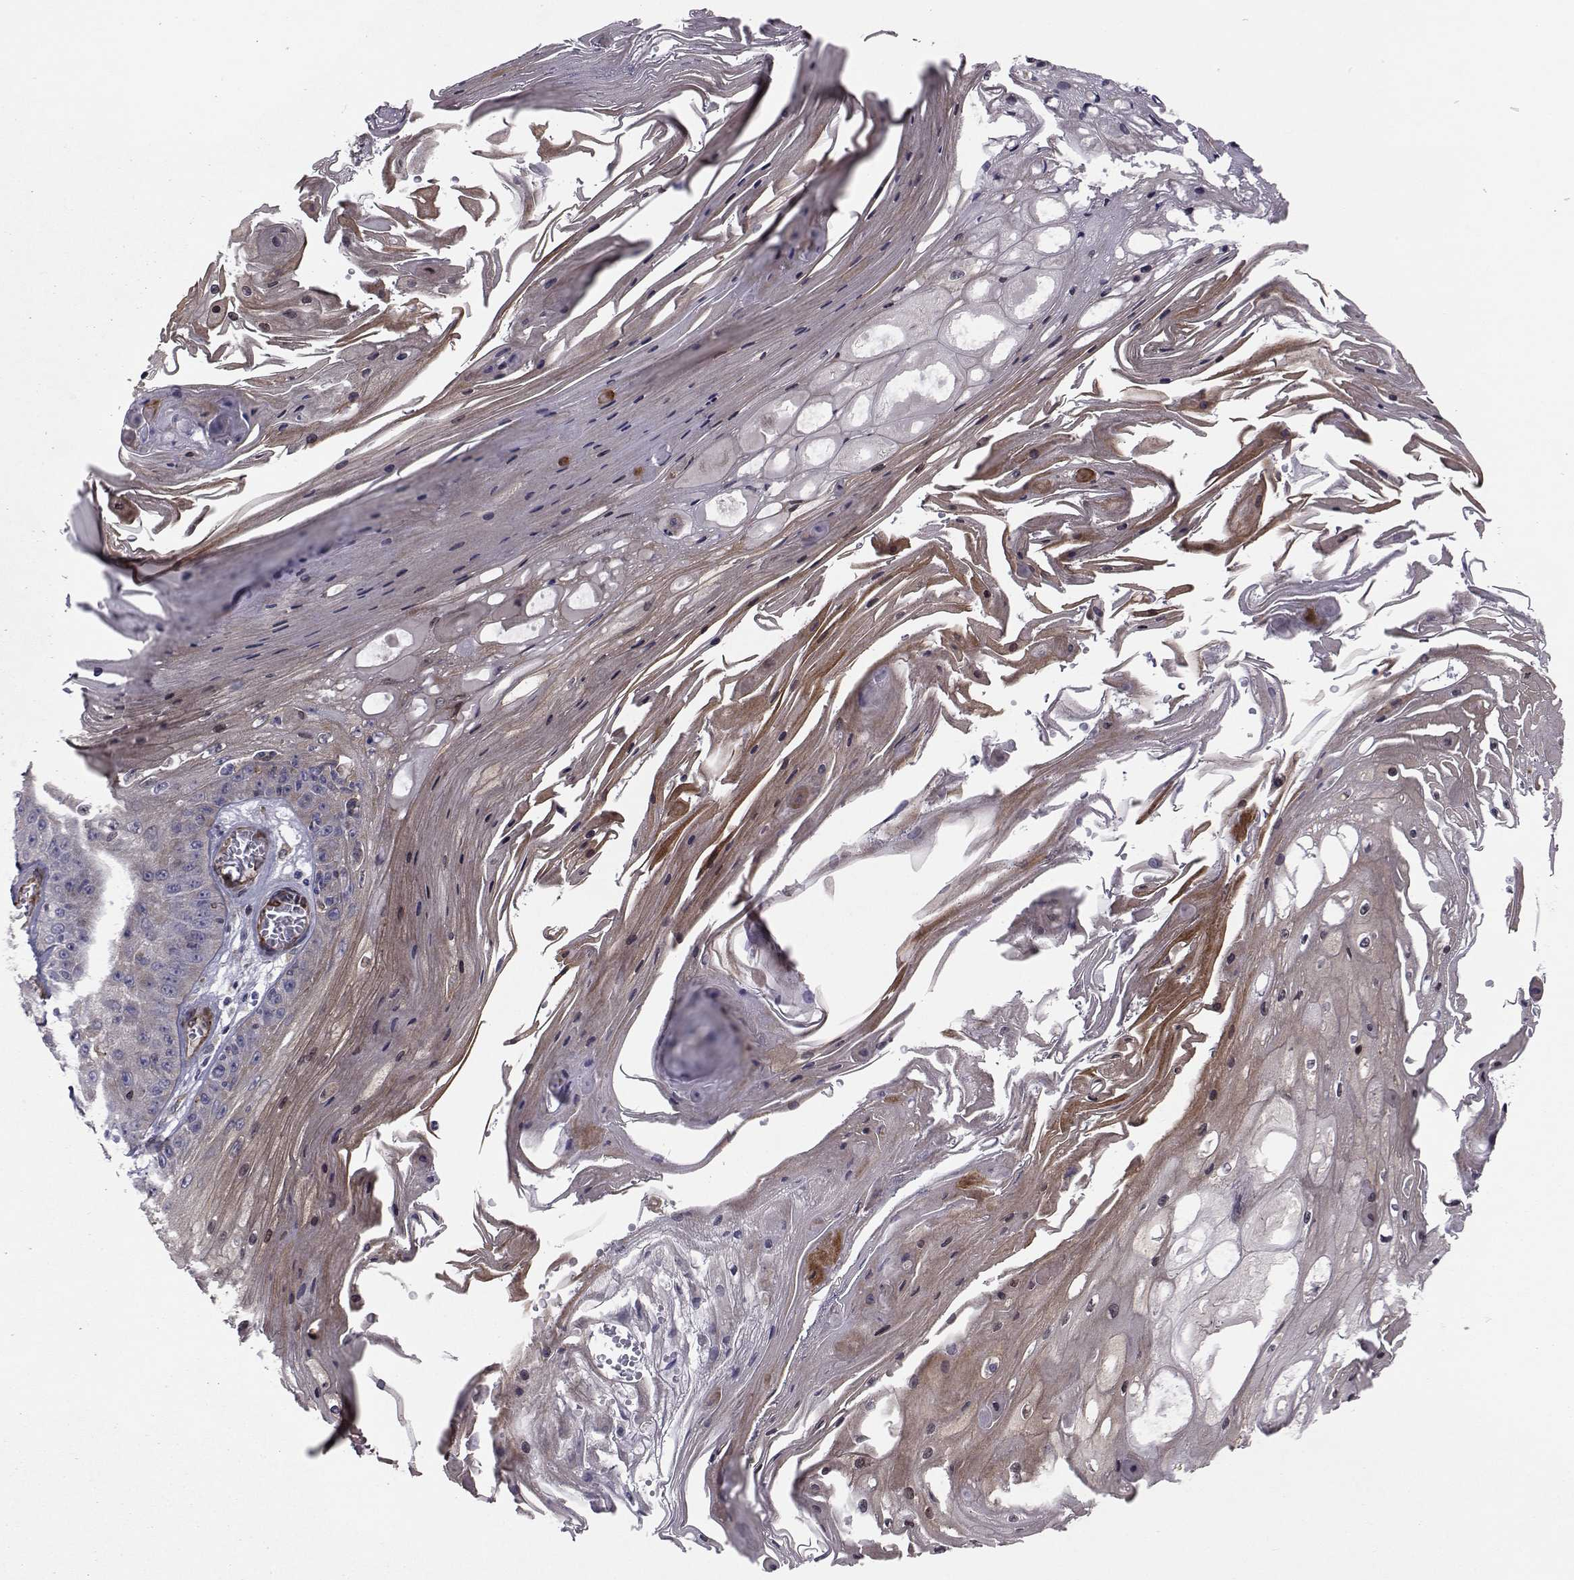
{"staining": {"intensity": "moderate", "quantity": "<25%", "location": "cytoplasmic/membranous"}, "tissue": "skin cancer", "cell_type": "Tumor cells", "image_type": "cancer", "snomed": [{"axis": "morphology", "description": "Squamous cell carcinoma, NOS"}, {"axis": "topography", "description": "Skin"}], "caption": "Immunohistochemical staining of skin cancer (squamous cell carcinoma) exhibits low levels of moderate cytoplasmic/membranous staining in approximately <25% of tumor cells.", "gene": "TRIP10", "patient": {"sex": "male", "age": 70}}